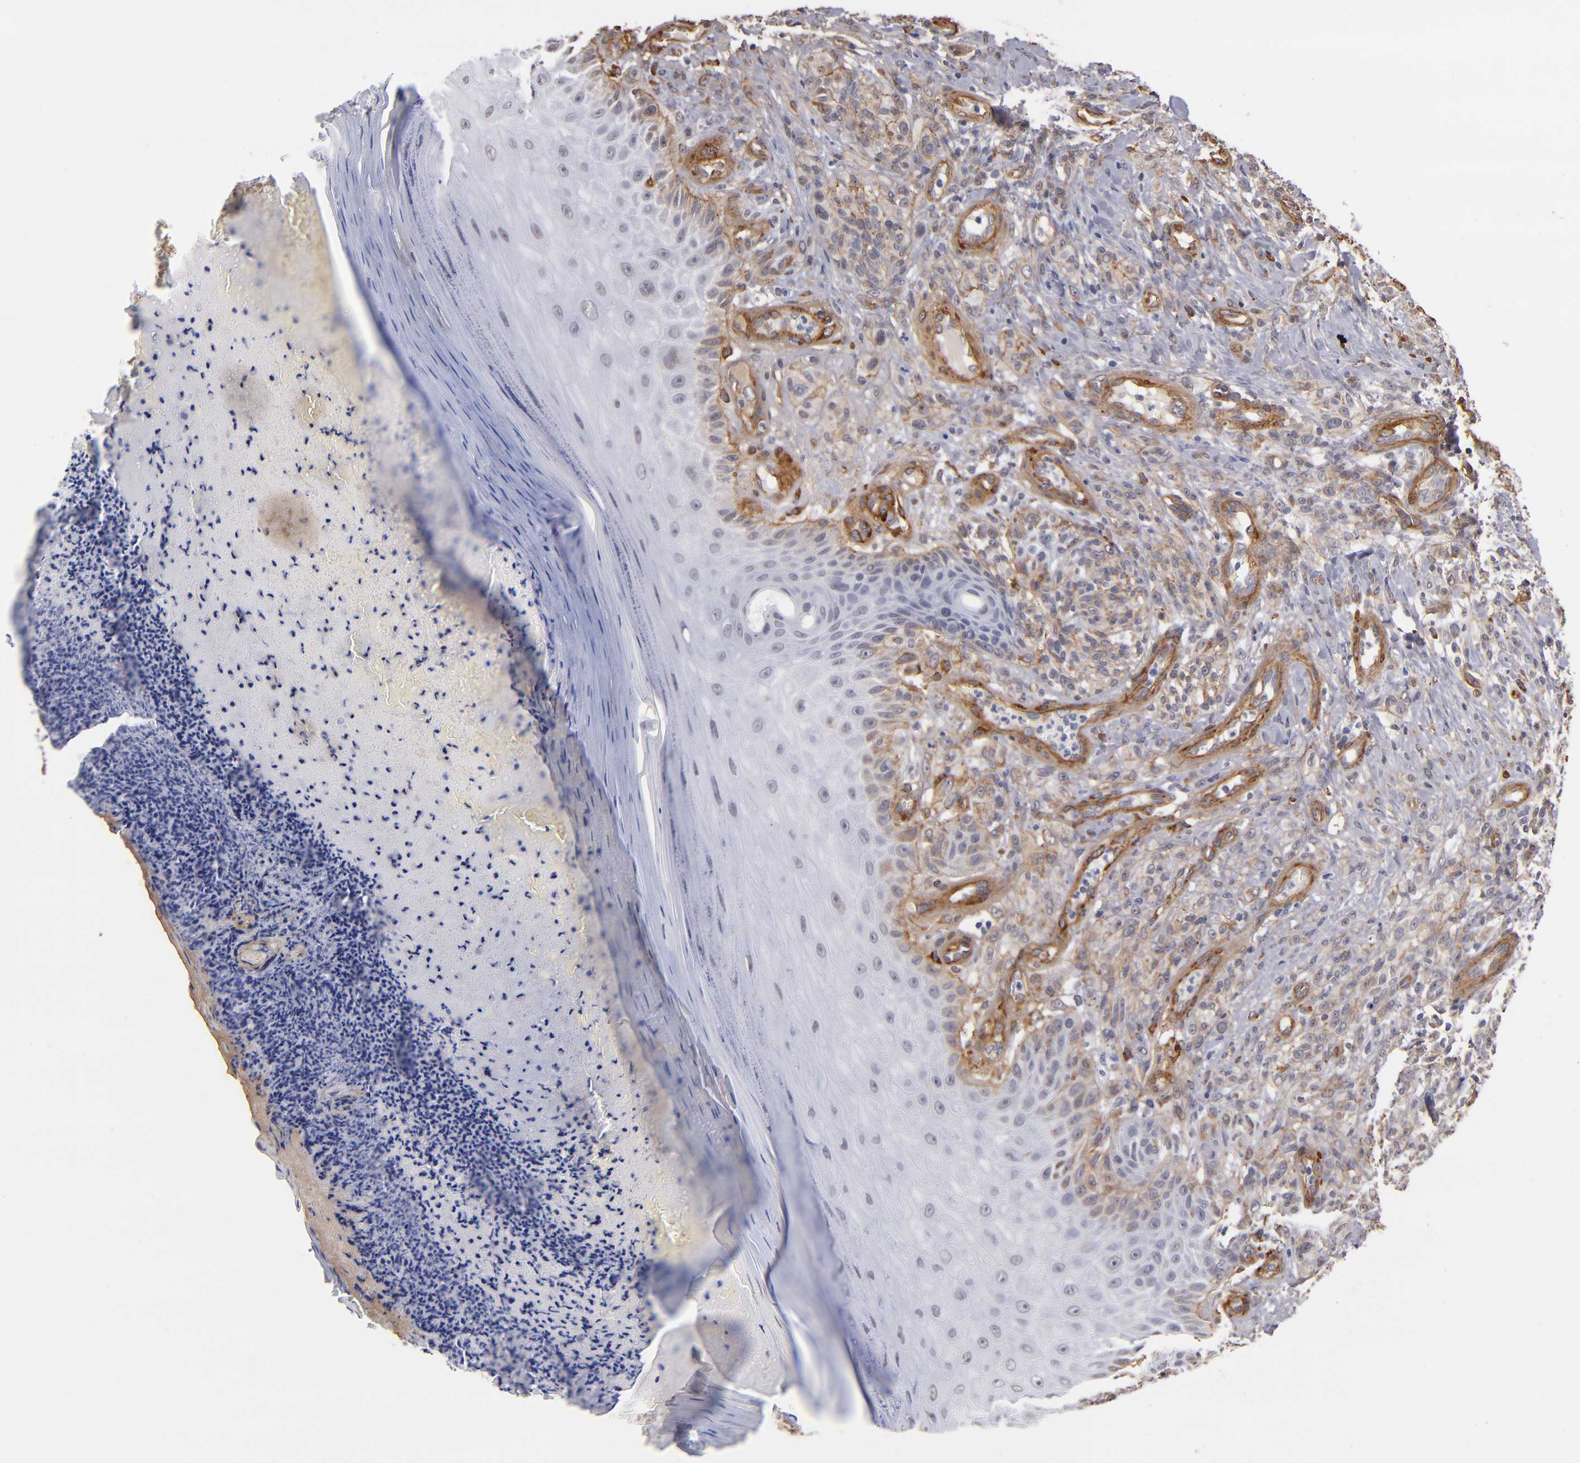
{"staining": {"intensity": "weak", "quantity": "25%-75%", "location": "cytoplasmic/membranous"}, "tissue": "melanoma", "cell_type": "Tumor cells", "image_type": "cancer", "snomed": [{"axis": "morphology", "description": "Malignant melanoma, NOS"}, {"axis": "topography", "description": "Skin"}], "caption": "Tumor cells reveal low levels of weak cytoplasmic/membranous positivity in approximately 25%-75% of cells in malignant melanoma.", "gene": "LAMC1", "patient": {"sex": "male", "age": 57}}